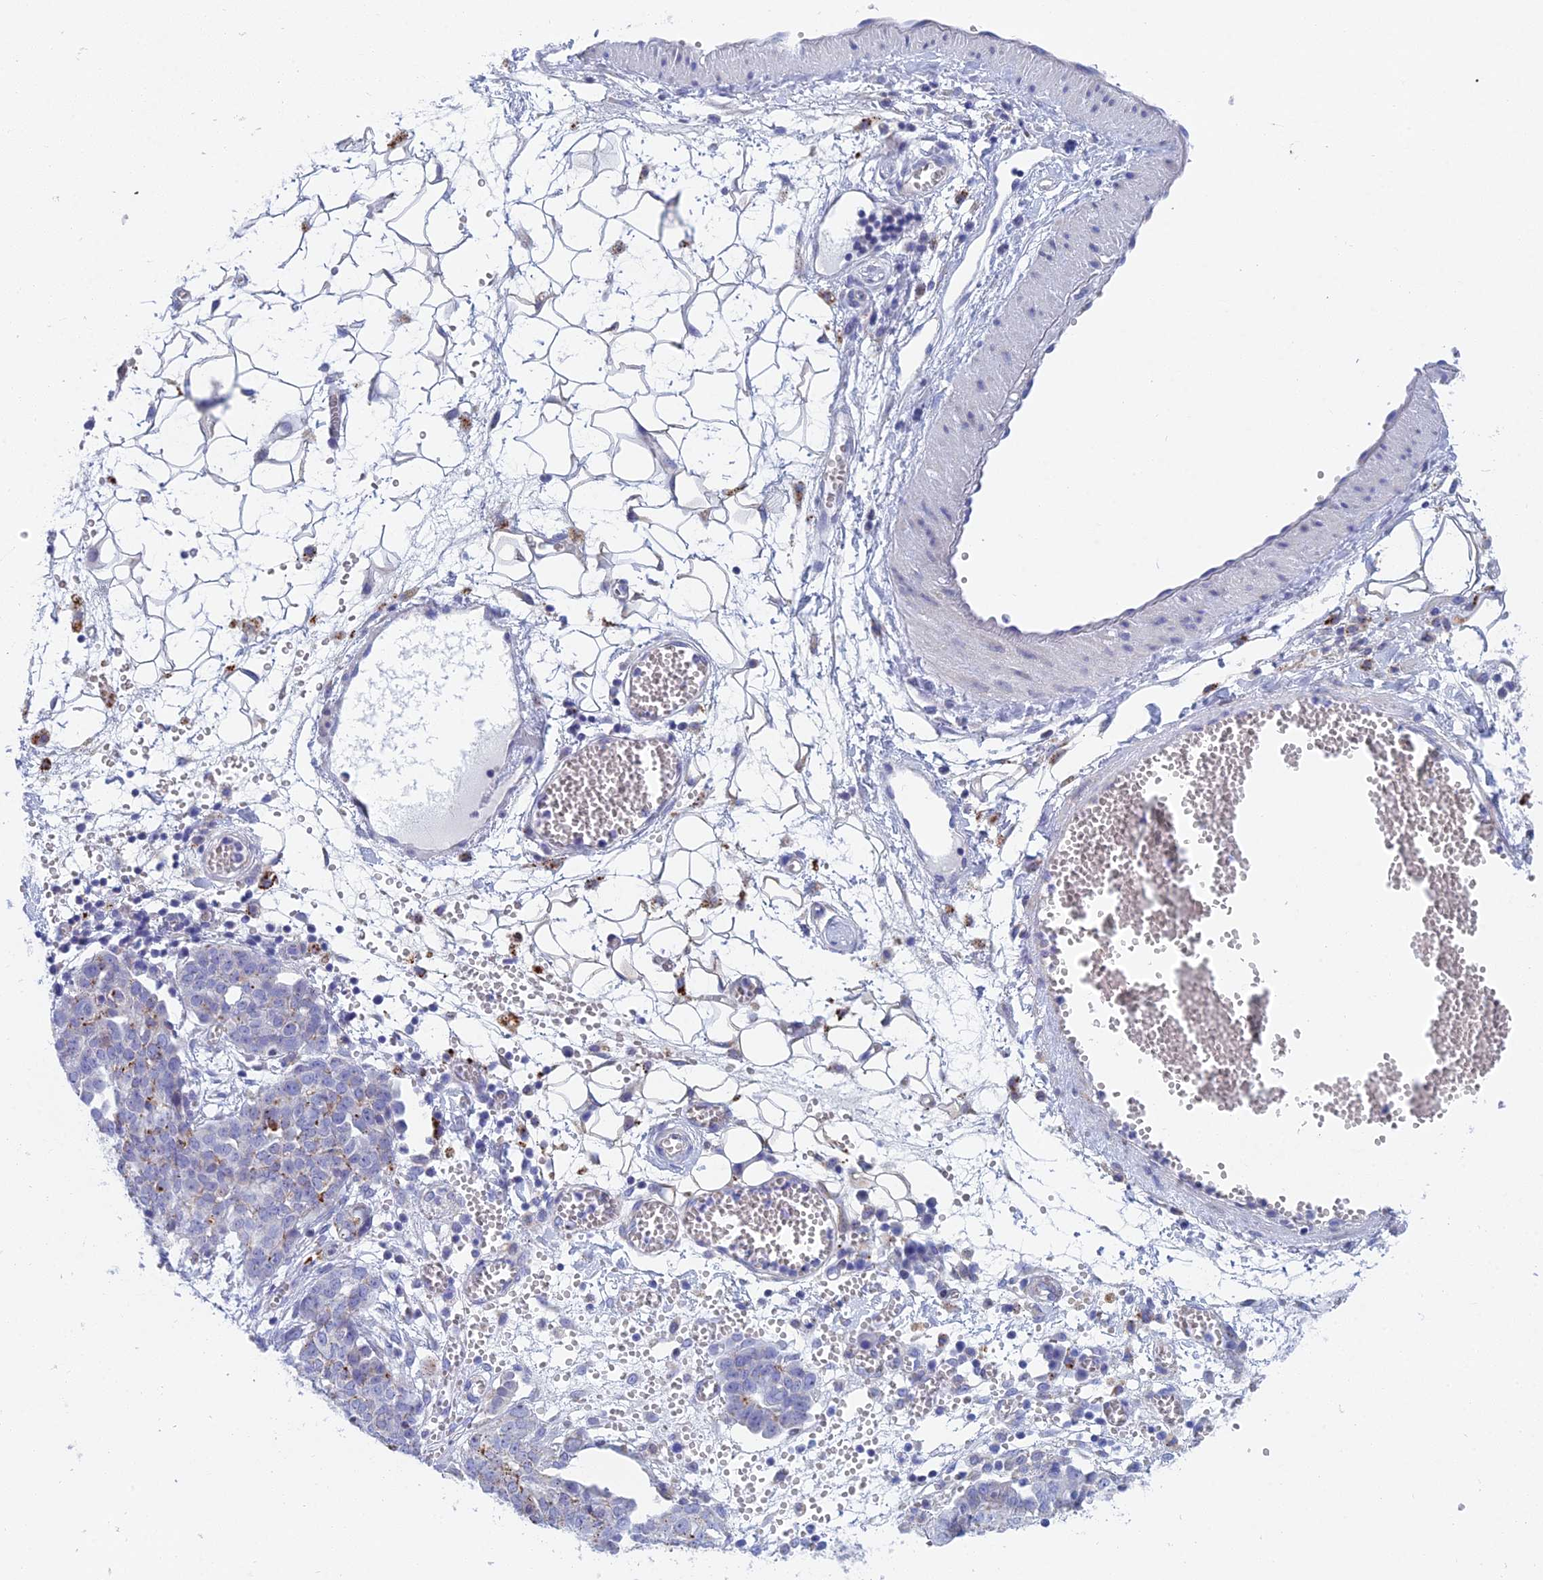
{"staining": {"intensity": "negative", "quantity": "none", "location": "none"}, "tissue": "ovarian cancer", "cell_type": "Tumor cells", "image_type": "cancer", "snomed": [{"axis": "morphology", "description": "Cystadenocarcinoma, serous, NOS"}, {"axis": "topography", "description": "Soft tissue"}, {"axis": "topography", "description": "Ovary"}], "caption": "Tumor cells are negative for brown protein staining in serous cystadenocarcinoma (ovarian).", "gene": "CFAP210", "patient": {"sex": "female", "age": 57}}